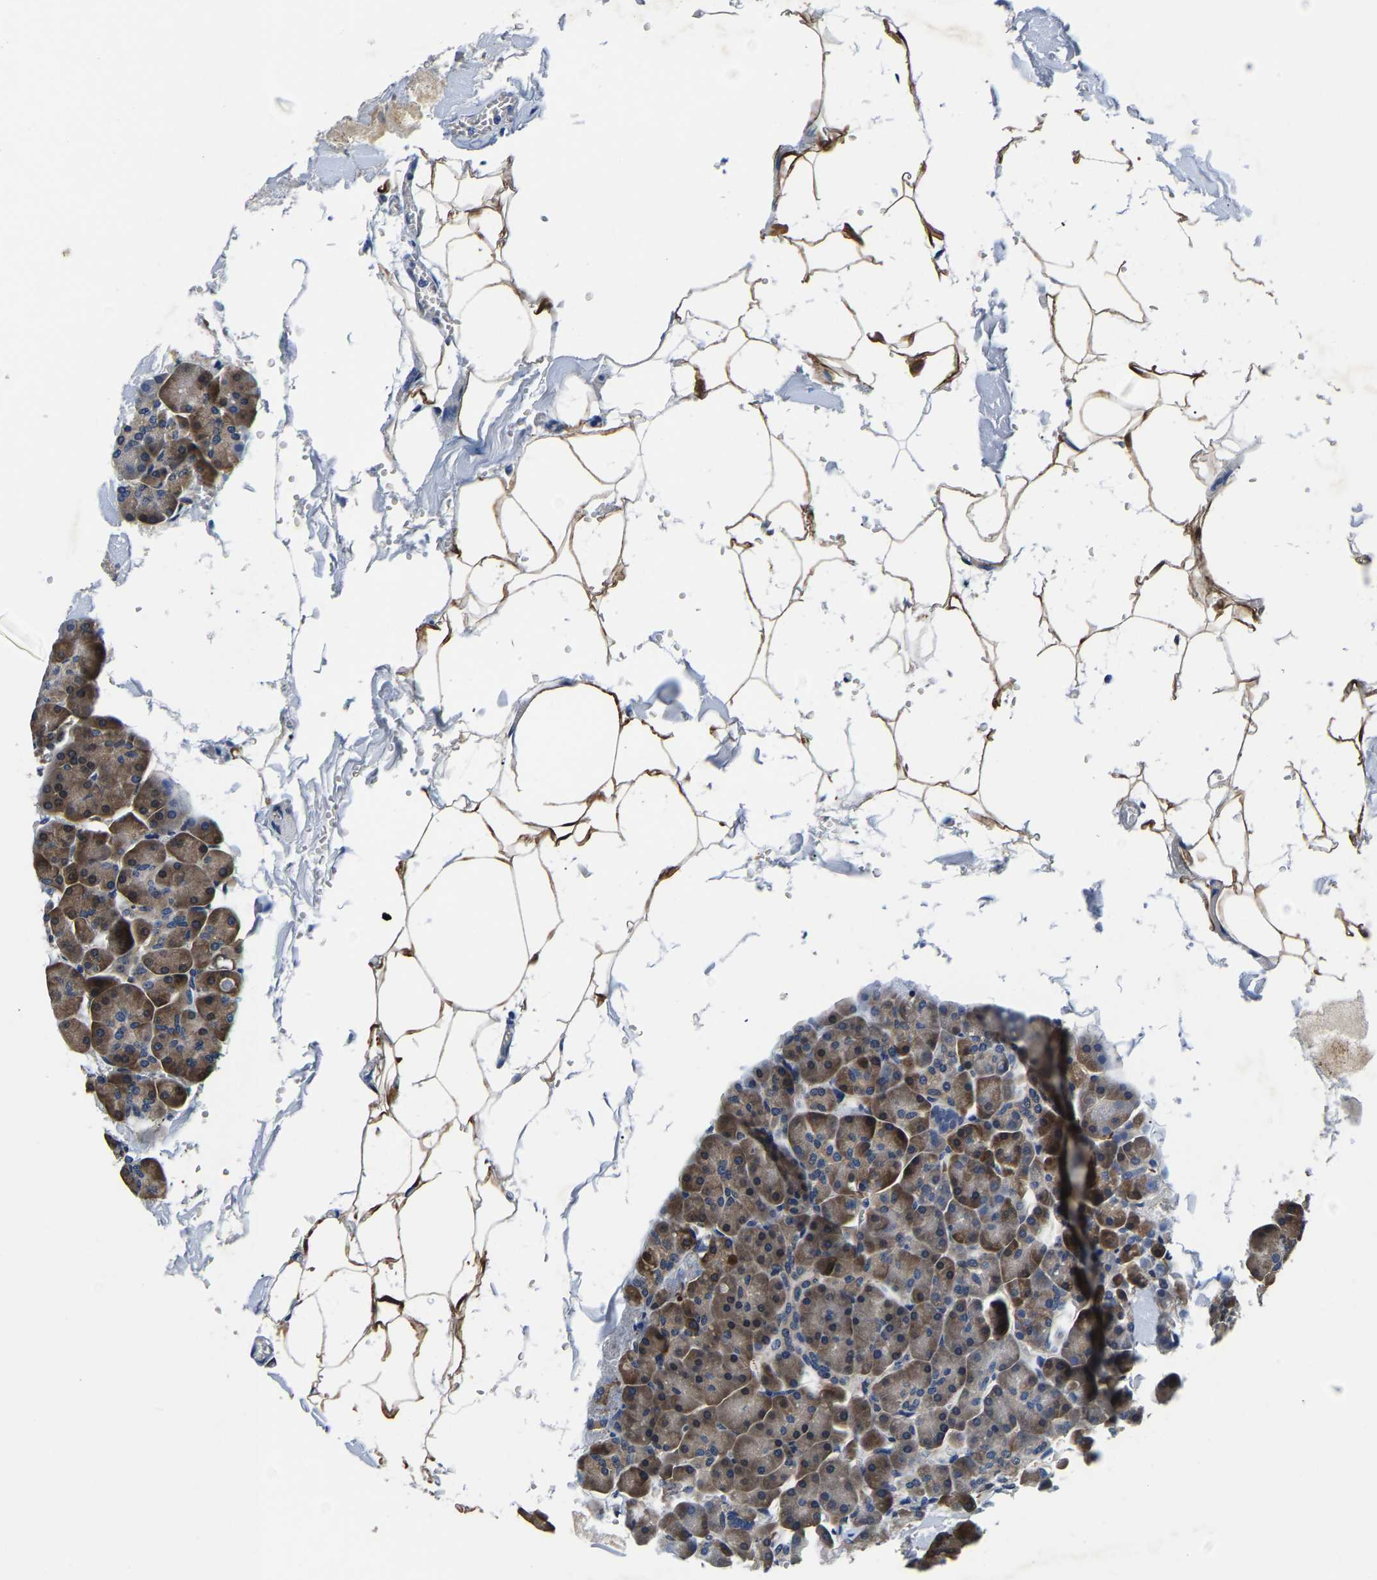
{"staining": {"intensity": "moderate", "quantity": ">75%", "location": "cytoplasmic/membranous"}, "tissue": "pancreas", "cell_type": "Exocrine glandular cells", "image_type": "normal", "snomed": [{"axis": "morphology", "description": "Normal tissue, NOS"}, {"axis": "topography", "description": "Pancreas"}], "caption": "Exocrine glandular cells display medium levels of moderate cytoplasmic/membranous expression in approximately >75% of cells in unremarkable pancreas. (Brightfield microscopy of DAB IHC at high magnification).", "gene": "ACO1", "patient": {"sex": "male", "age": 35}}